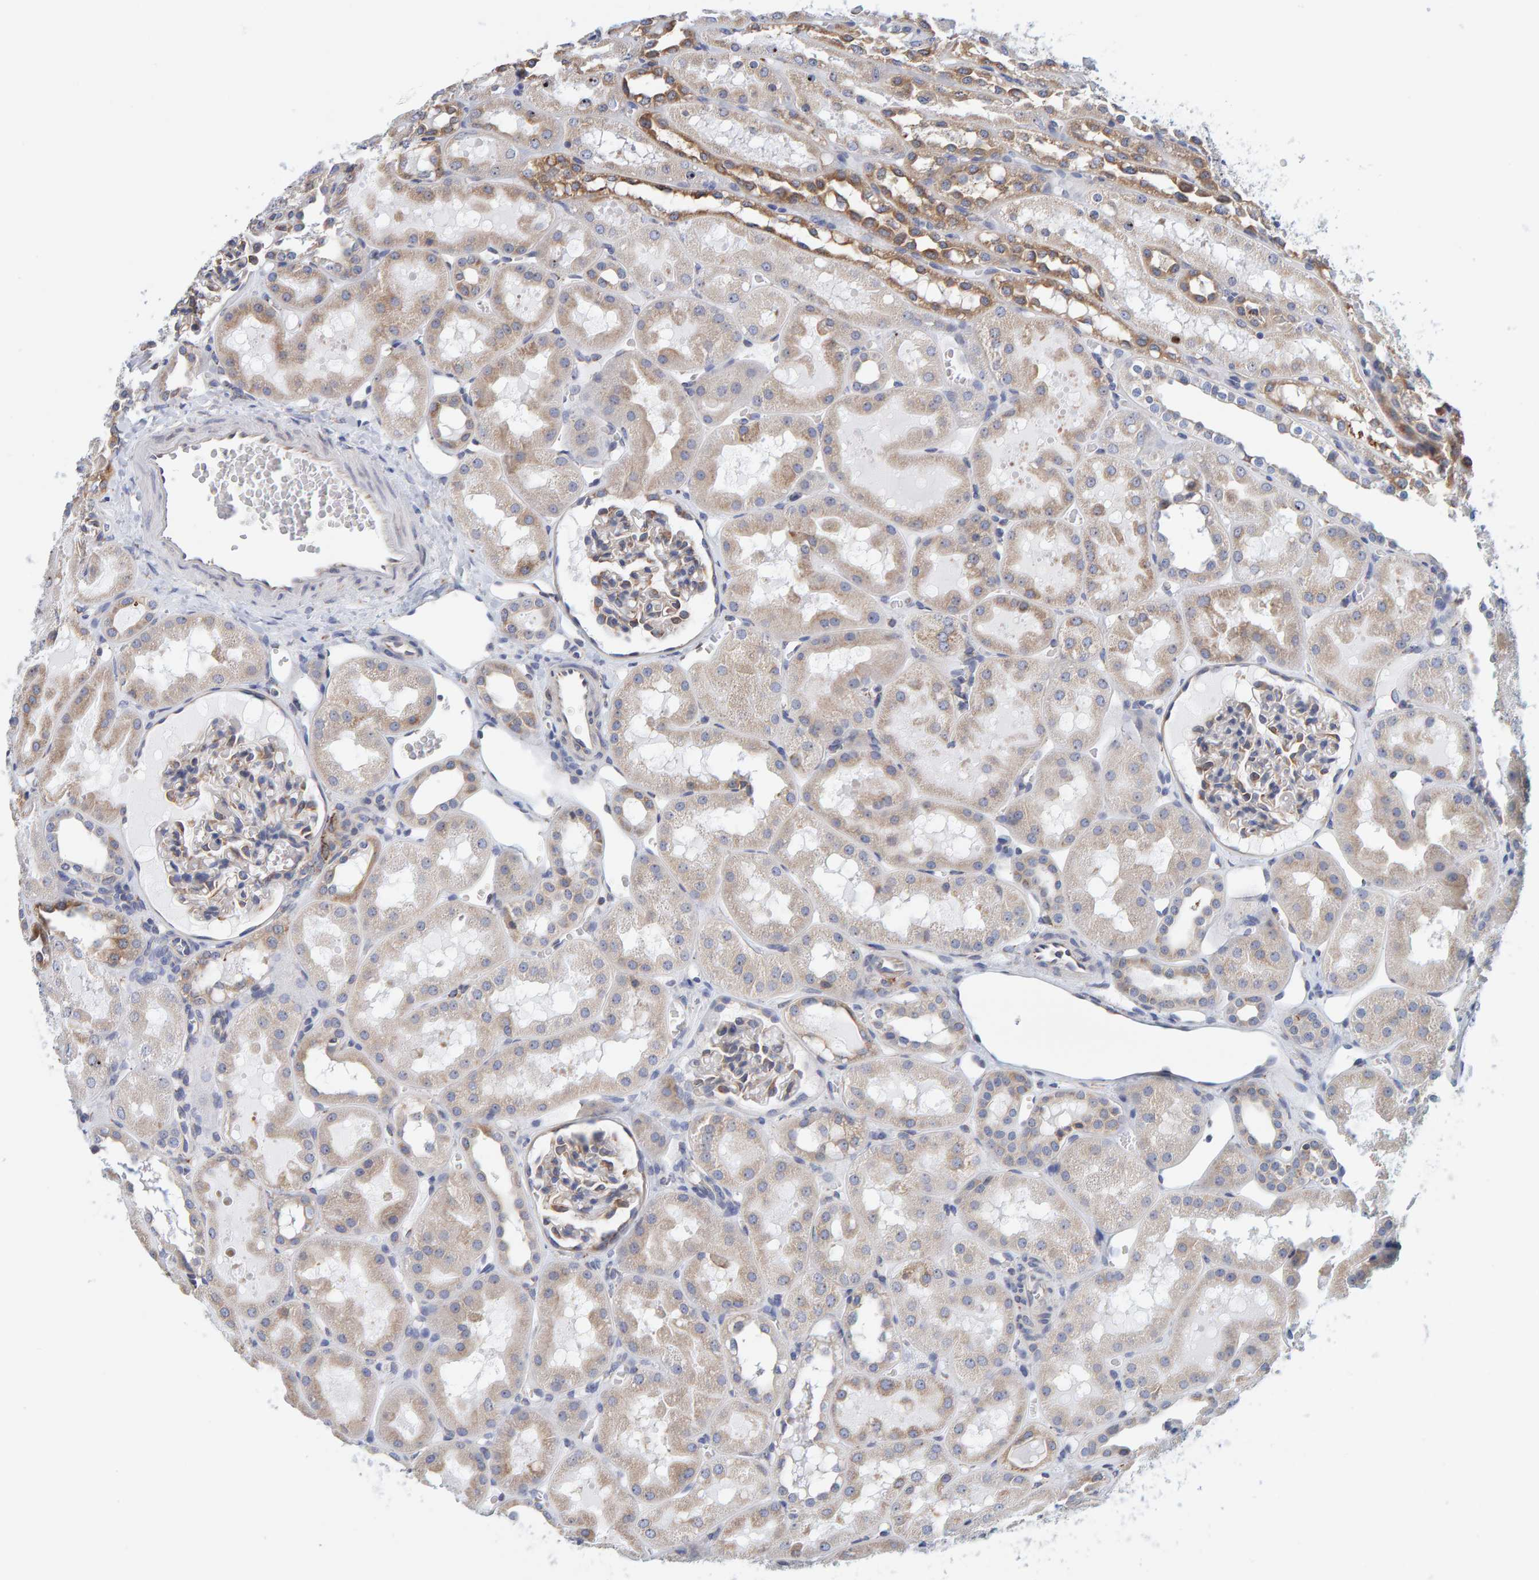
{"staining": {"intensity": "moderate", "quantity": "25%-75%", "location": "cytoplasmic/membranous"}, "tissue": "kidney", "cell_type": "Cells in glomeruli", "image_type": "normal", "snomed": [{"axis": "morphology", "description": "Normal tissue, NOS"}, {"axis": "topography", "description": "Kidney"}, {"axis": "topography", "description": "Urinary bladder"}], "caption": "Kidney stained for a protein reveals moderate cytoplasmic/membranous positivity in cells in glomeruli. The protein is stained brown, and the nuclei are stained in blue (DAB (3,3'-diaminobenzidine) IHC with brightfield microscopy, high magnification).", "gene": "SGPL1", "patient": {"sex": "male", "age": 16}}